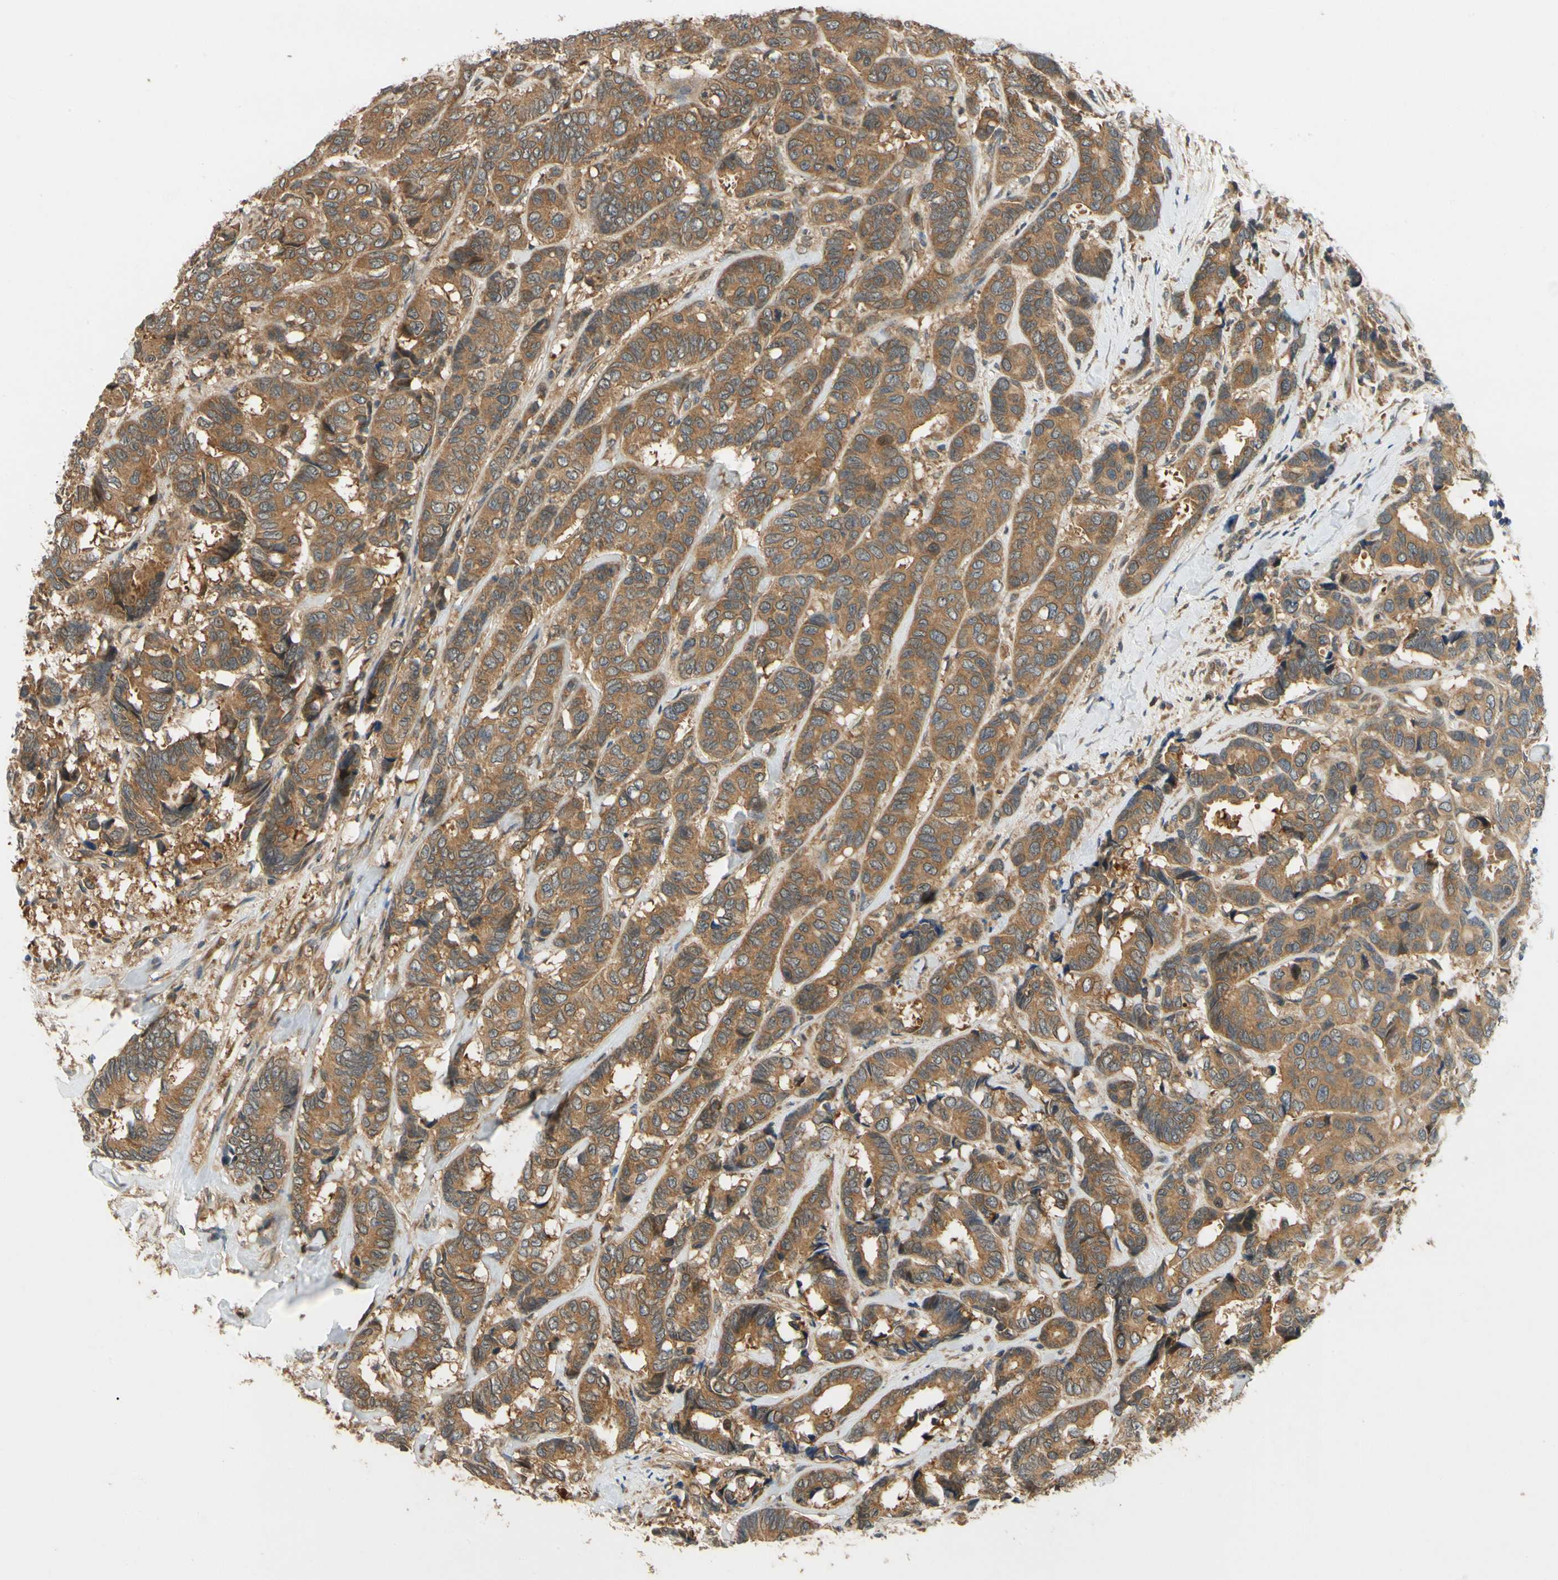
{"staining": {"intensity": "moderate", "quantity": ">75%", "location": "cytoplasmic/membranous"}, "tissue": "breast cancer", "cell_type": "Tumor cells", "image_type": "cancer", "snomed": [{"axis": "morphology", "description": "Duct carcinoma"}, {"axis": "topography", "description": "Breast"}], "caption": "This photomicrograph demonstrates immunohistochemistry staining of breast invasive ductal carcinoma, with medium moderate cytoplasmic/membranous expression in approximately >75% of tumor cells.", "gene": "TDRP", "patient": {"sex": "female", "age": 87}}